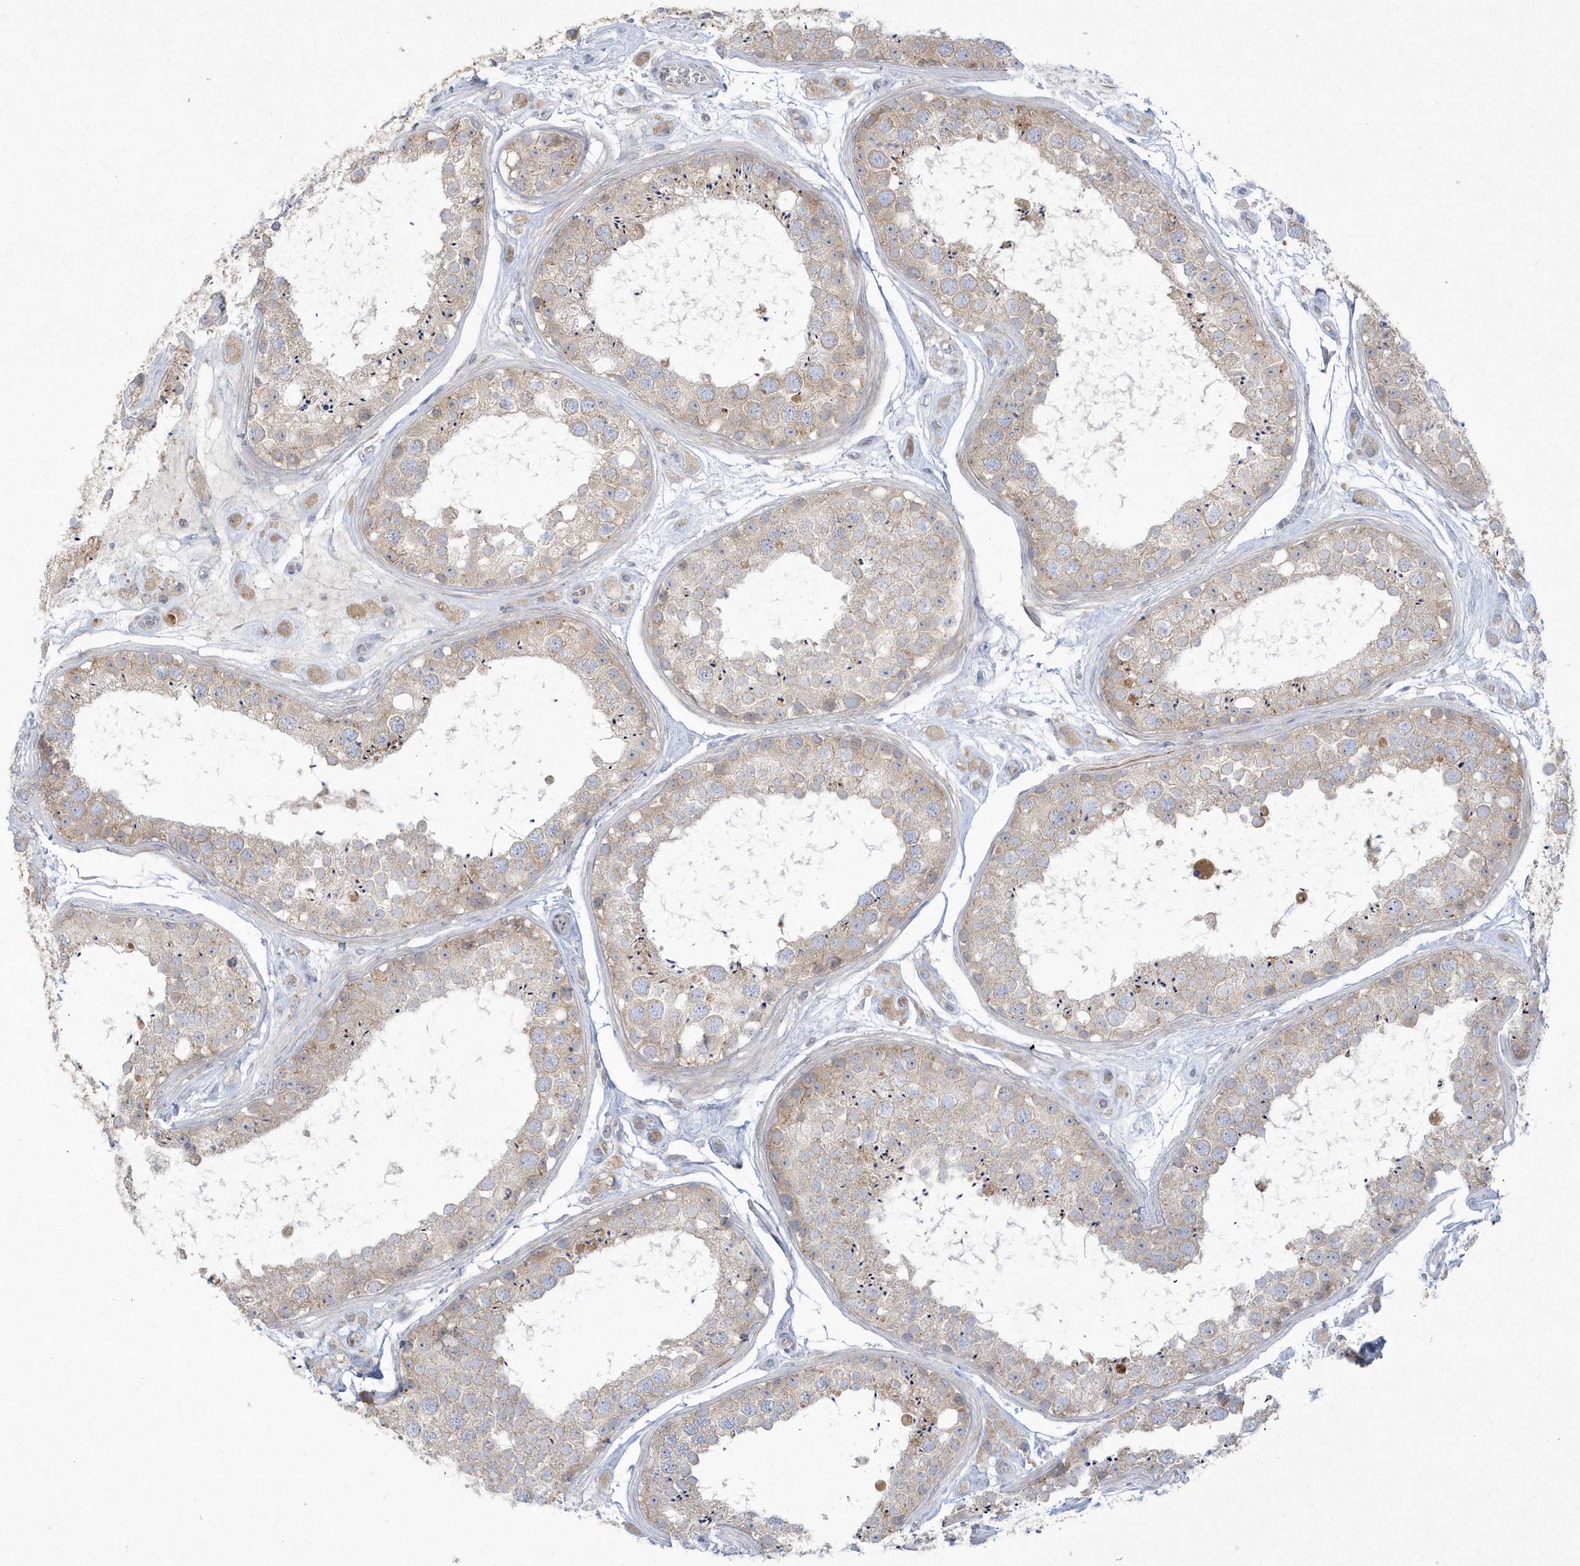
{"staining": {"intensity": "weak", "quantity": "25%-75%", "location": "cytoplasmic/membranous"}, "tissue": "testis", "cell_type": "Cells in seminiferous ducts", "image_type": "normal", "snomed": [{"axis": "morphology", "description": "Normal tissue, NOS"}, {"axis": "topography", "description": "Testis"}], "caption": "Cells in seminiferous ducts exhibit weak cytoplasmic/membranous positivity in approximately 25%-75% of cells in unremarkable testis.", "gene": "LARS1", "patient": {"sex": "male", "age": 25}}